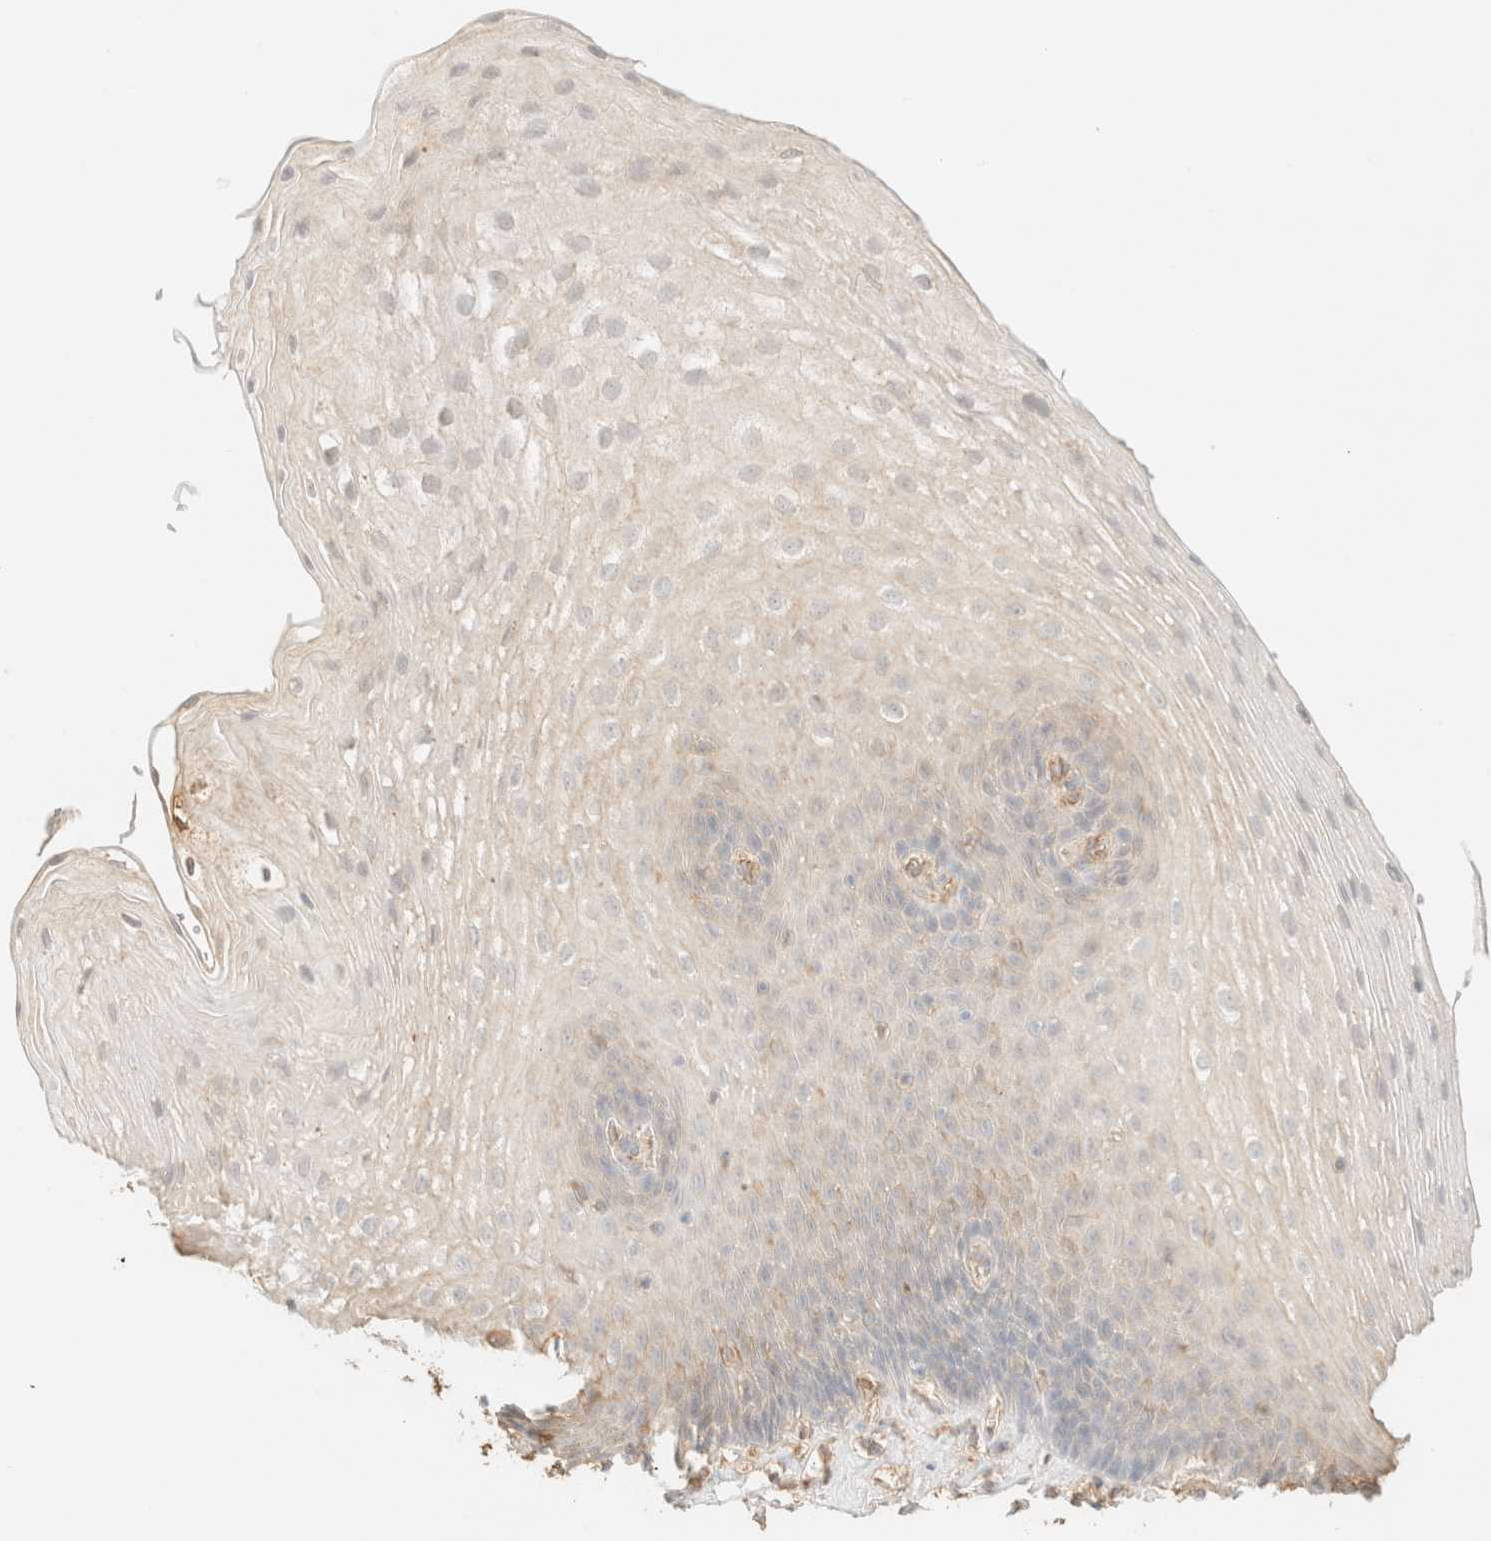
{"staining": {"intensity": "moderate", "quantity": "<25%", "location": "cytoplasmic/membranous"}, "tissue": "esophagus", "cell_type": "Squamous epithelial cells", "image_type": "normal", "snomed": [{"axis": "morphology", "description": "Normal tissue, NOS"}, {"axis": "topography", "description": "Esophagus"}], "caption": "The photomicrograph demonstrates a brown stain indicating the presence of a protein in the cytoplasmic/membranous of squamous epithelial cells in esophagus. The protein of interest is stained brown, and the nuclei are stained in blue (DAB IHC with brightfield microscopy, high magnification).", "gene": "SPARCL1", "patient": {"sex": "female", "age": 66}}